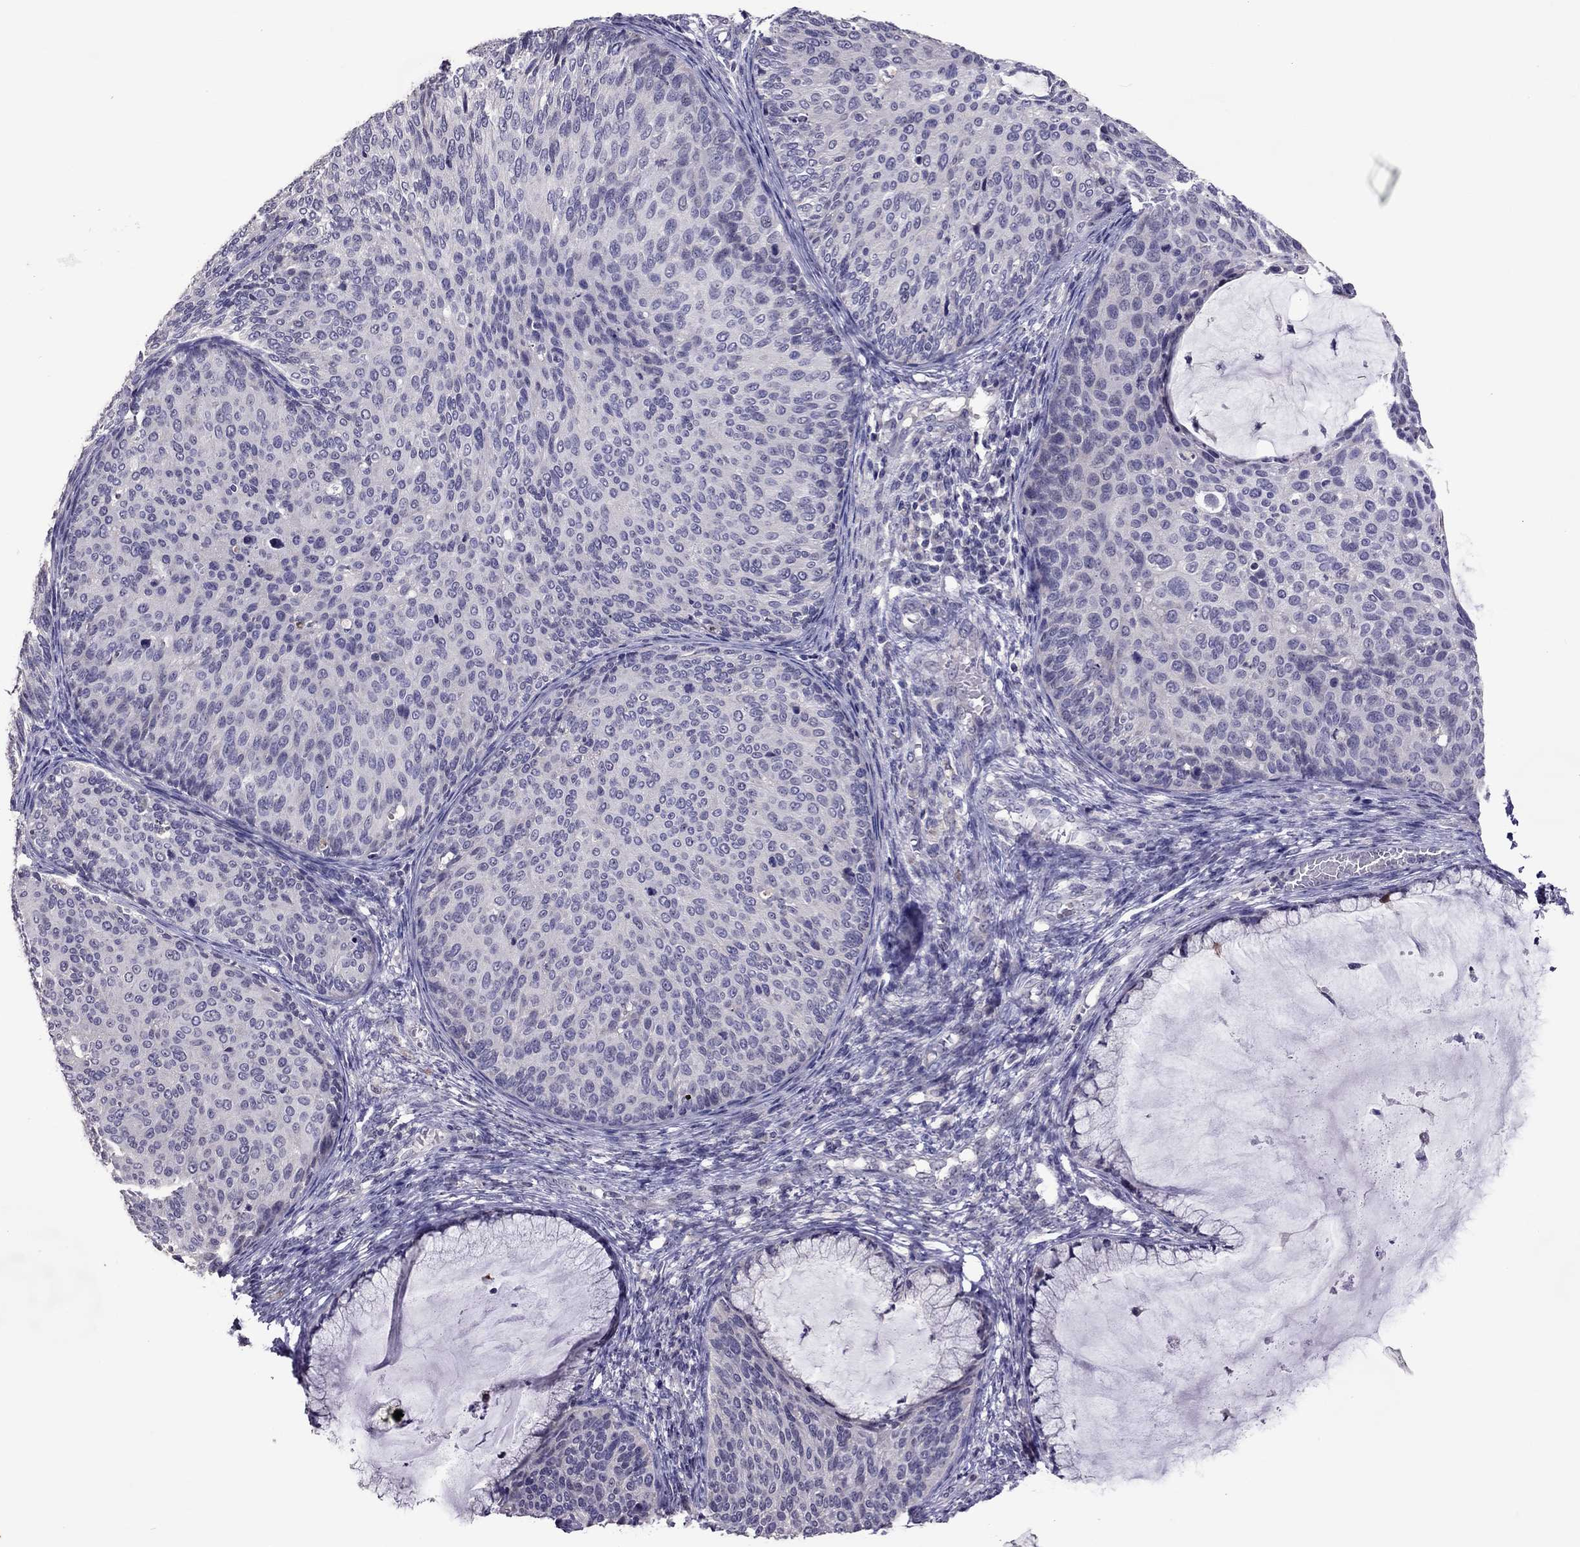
{"staining": {"intensity": "negative", "quantity": "none", "location": "none"}, "tissue": "cervical cancer", "cell_type": "Tumor cells", "image_type": "cancer", "snomed": [{"axis": "morphology", "description": "Squamous cell carcinoma, NOS"}, {"axis": "topography", "description": "Cervix"}], "caption": "There is no significant expression in tumor cells of cervical cancer.", "gene": "LRRC46", "patient": {"sex": "female", "age": 36}}